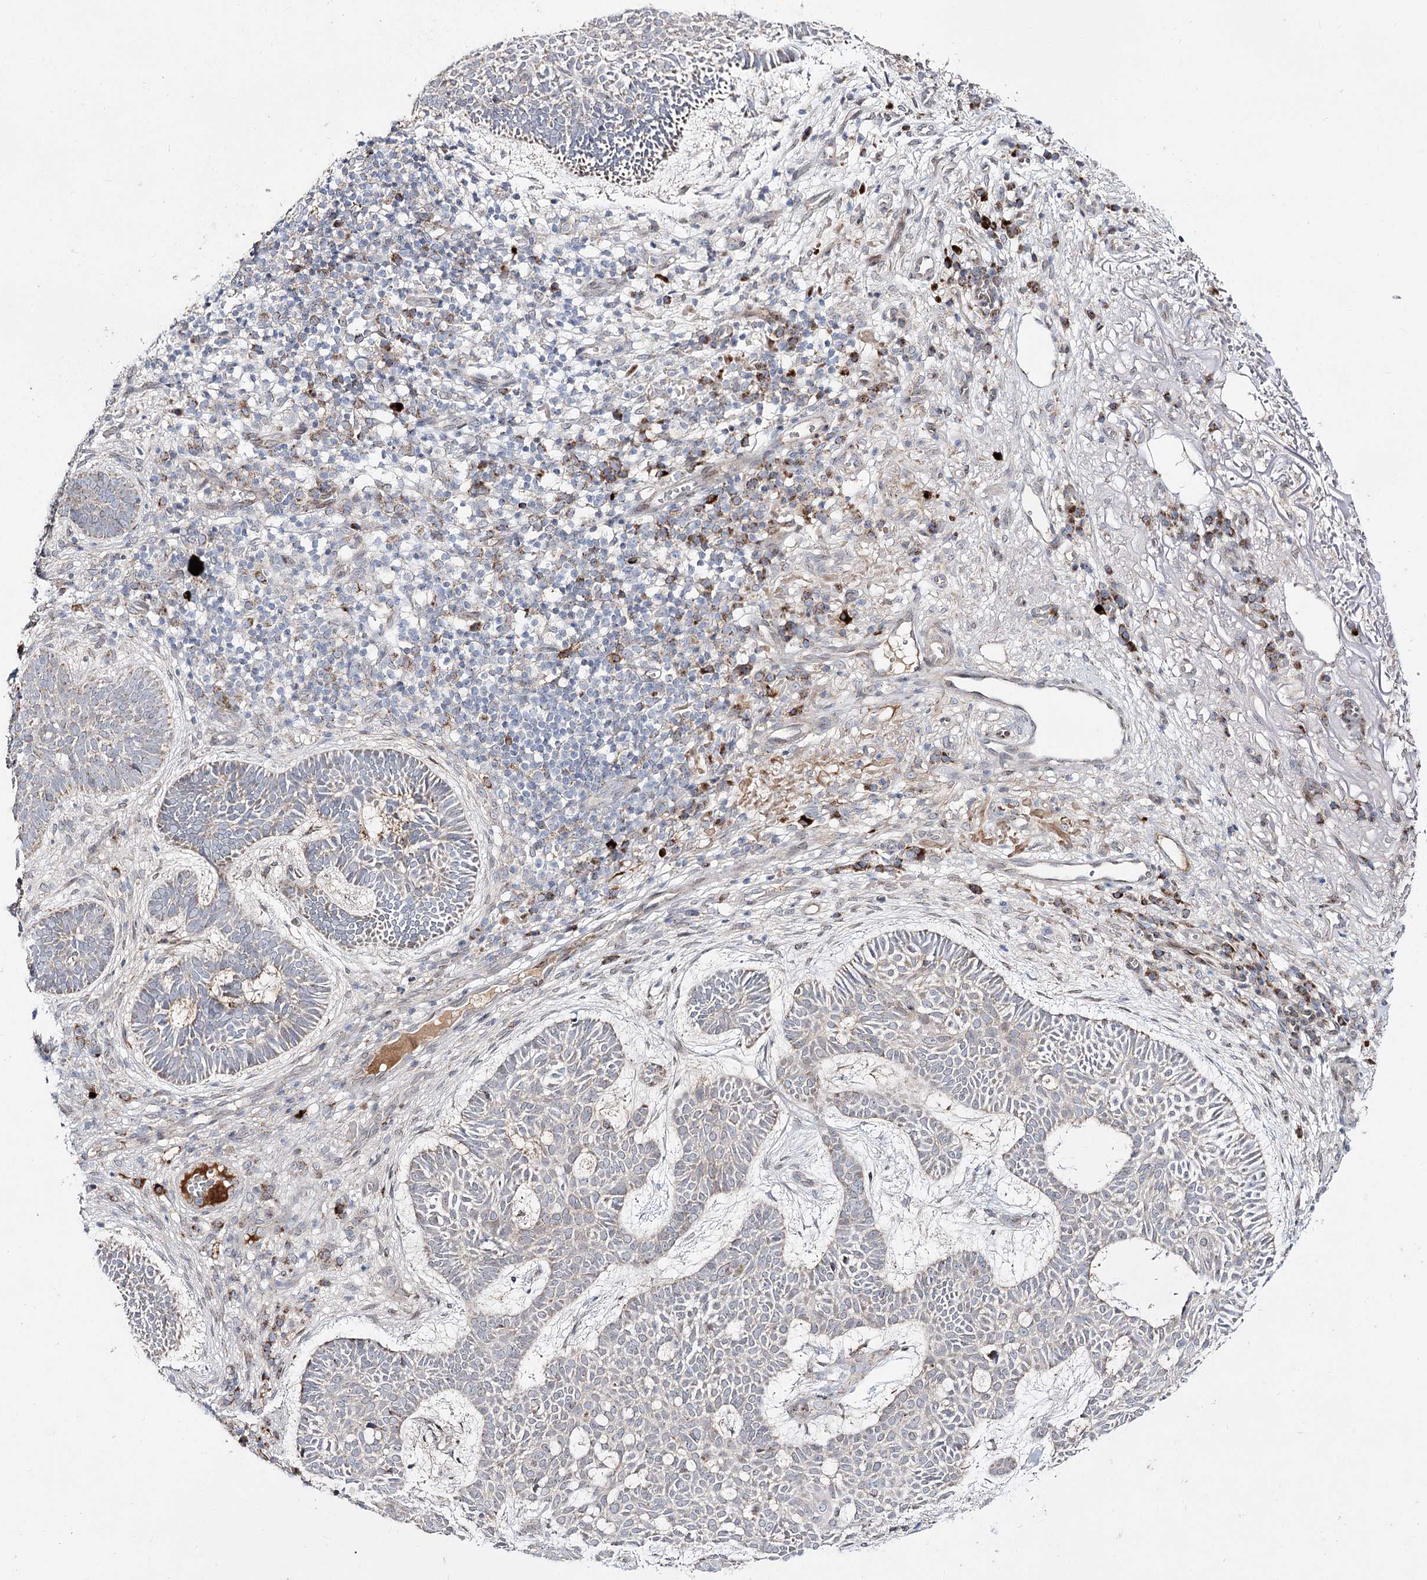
{"staining": {"intensity": "negative", "quantity": "none", "location": "none"}, "tissue": "skin cancer", "cell_type": "Tumor cells", "image_type": "cancer", "snomed": [{"axis": "morphology", "description": "Basal cell carcinoma"}, {"axis": "topography", "description": "Skin"}], "caption": "This is a image of immunohistochemistry staining of skin cancer (basal cell carcinoma), which shows no expression in tumor cells.", "gene": "C11orf80", "patient": {"sex": "male", "age": 85}}